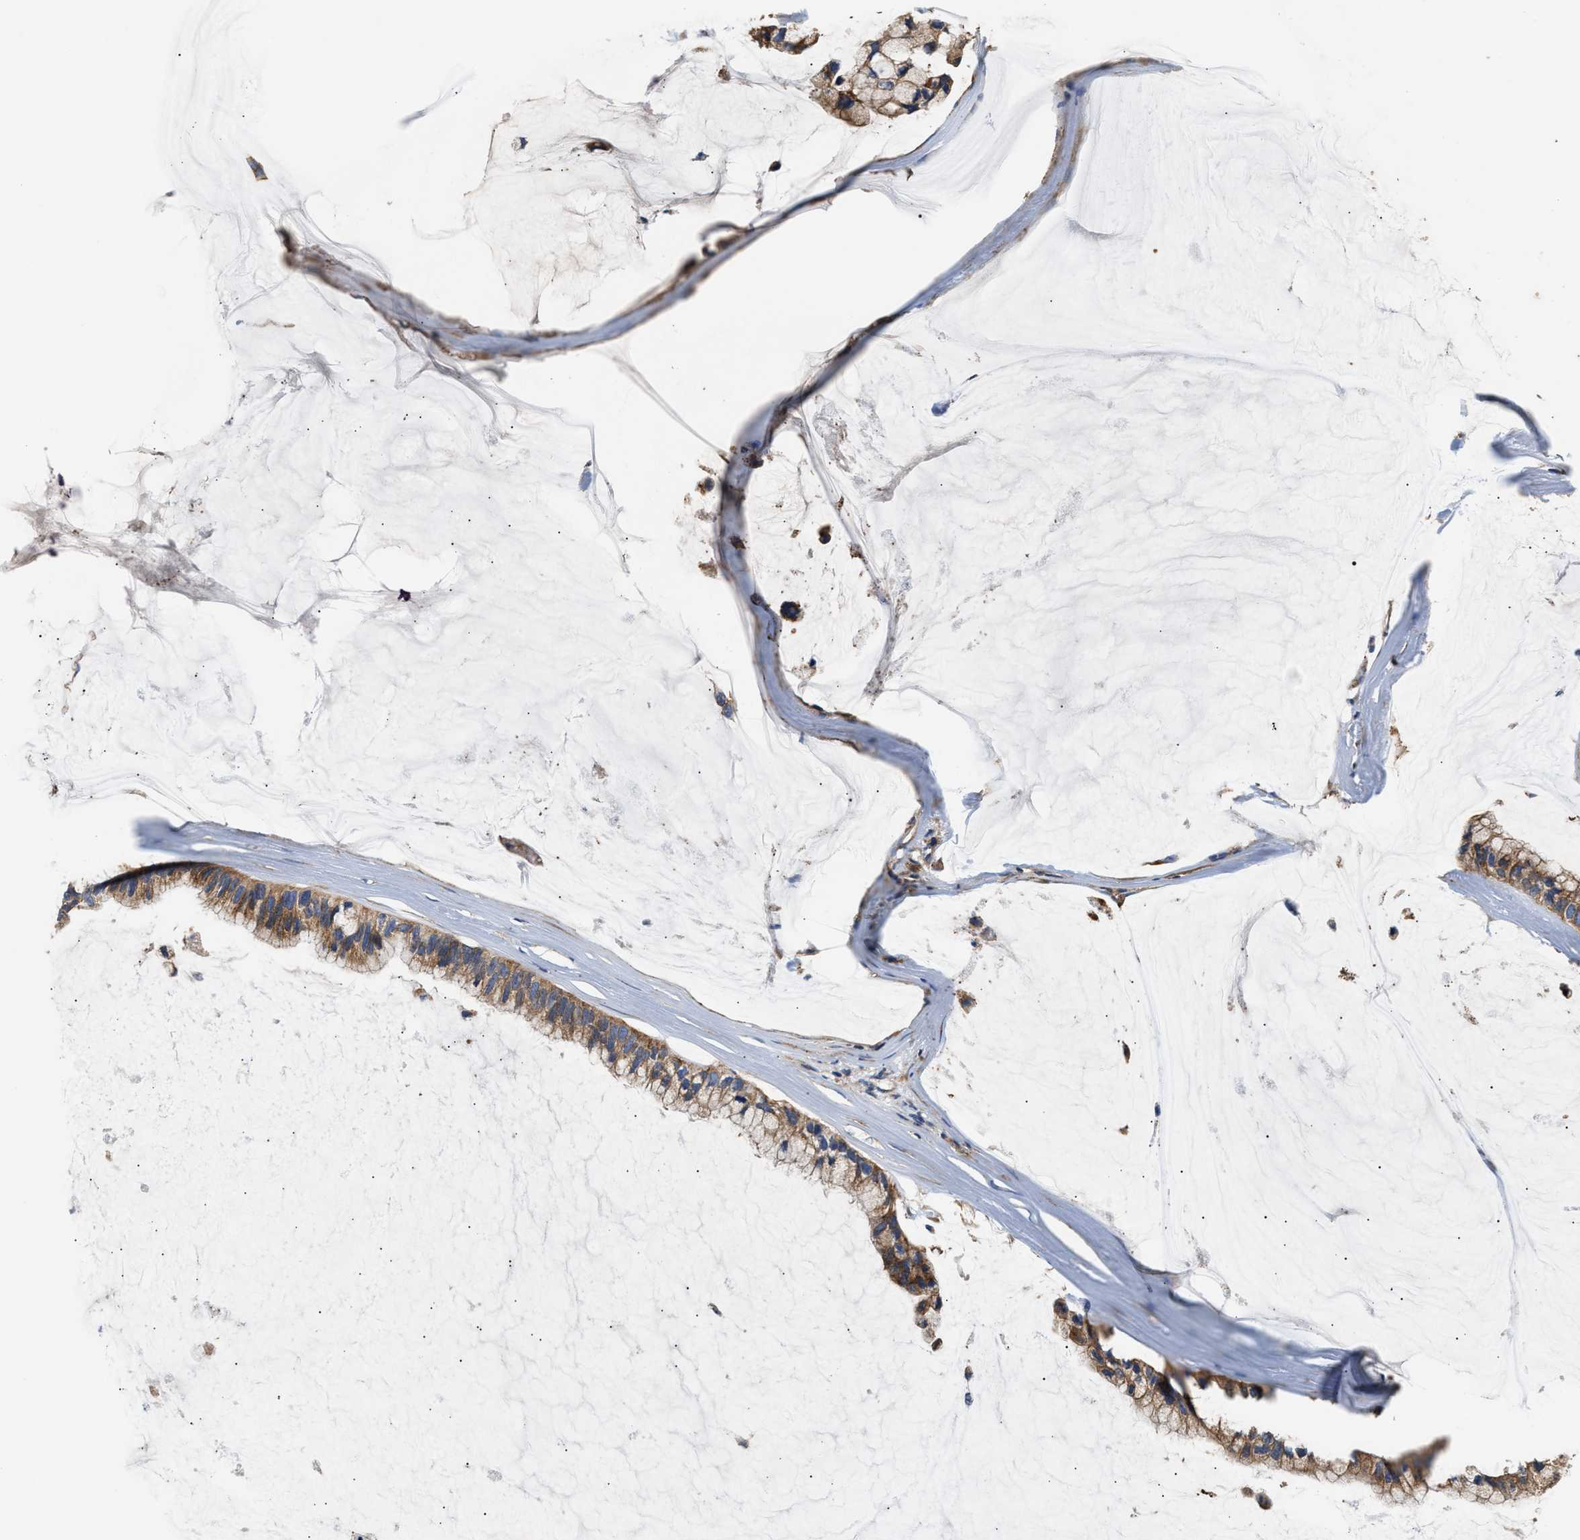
{"staining": {"intensity": "moderate", "quantity": ">75%", "location": "cytoplasmic/membranous"}, "tissue": "ovarian cancer", "cell_type": "Tumor cells", "image_type": "cancer", "snomed": [{"axis": "morphology", "description": "Cystadenocarcinoma, mucinous, NOS"}, {"axis": "topography", "description": "Ovary"}], "caption": "Immunohistochemistry (IHC) (DAB (3,3'-diaminobenzidine)) staining of human ovarian cancer shows moderate cytoplasmic/membranous protein positivity in about >75% of tumor cells.", "gene": "KLB", "patient": {"sex": "female", "age": 39}}